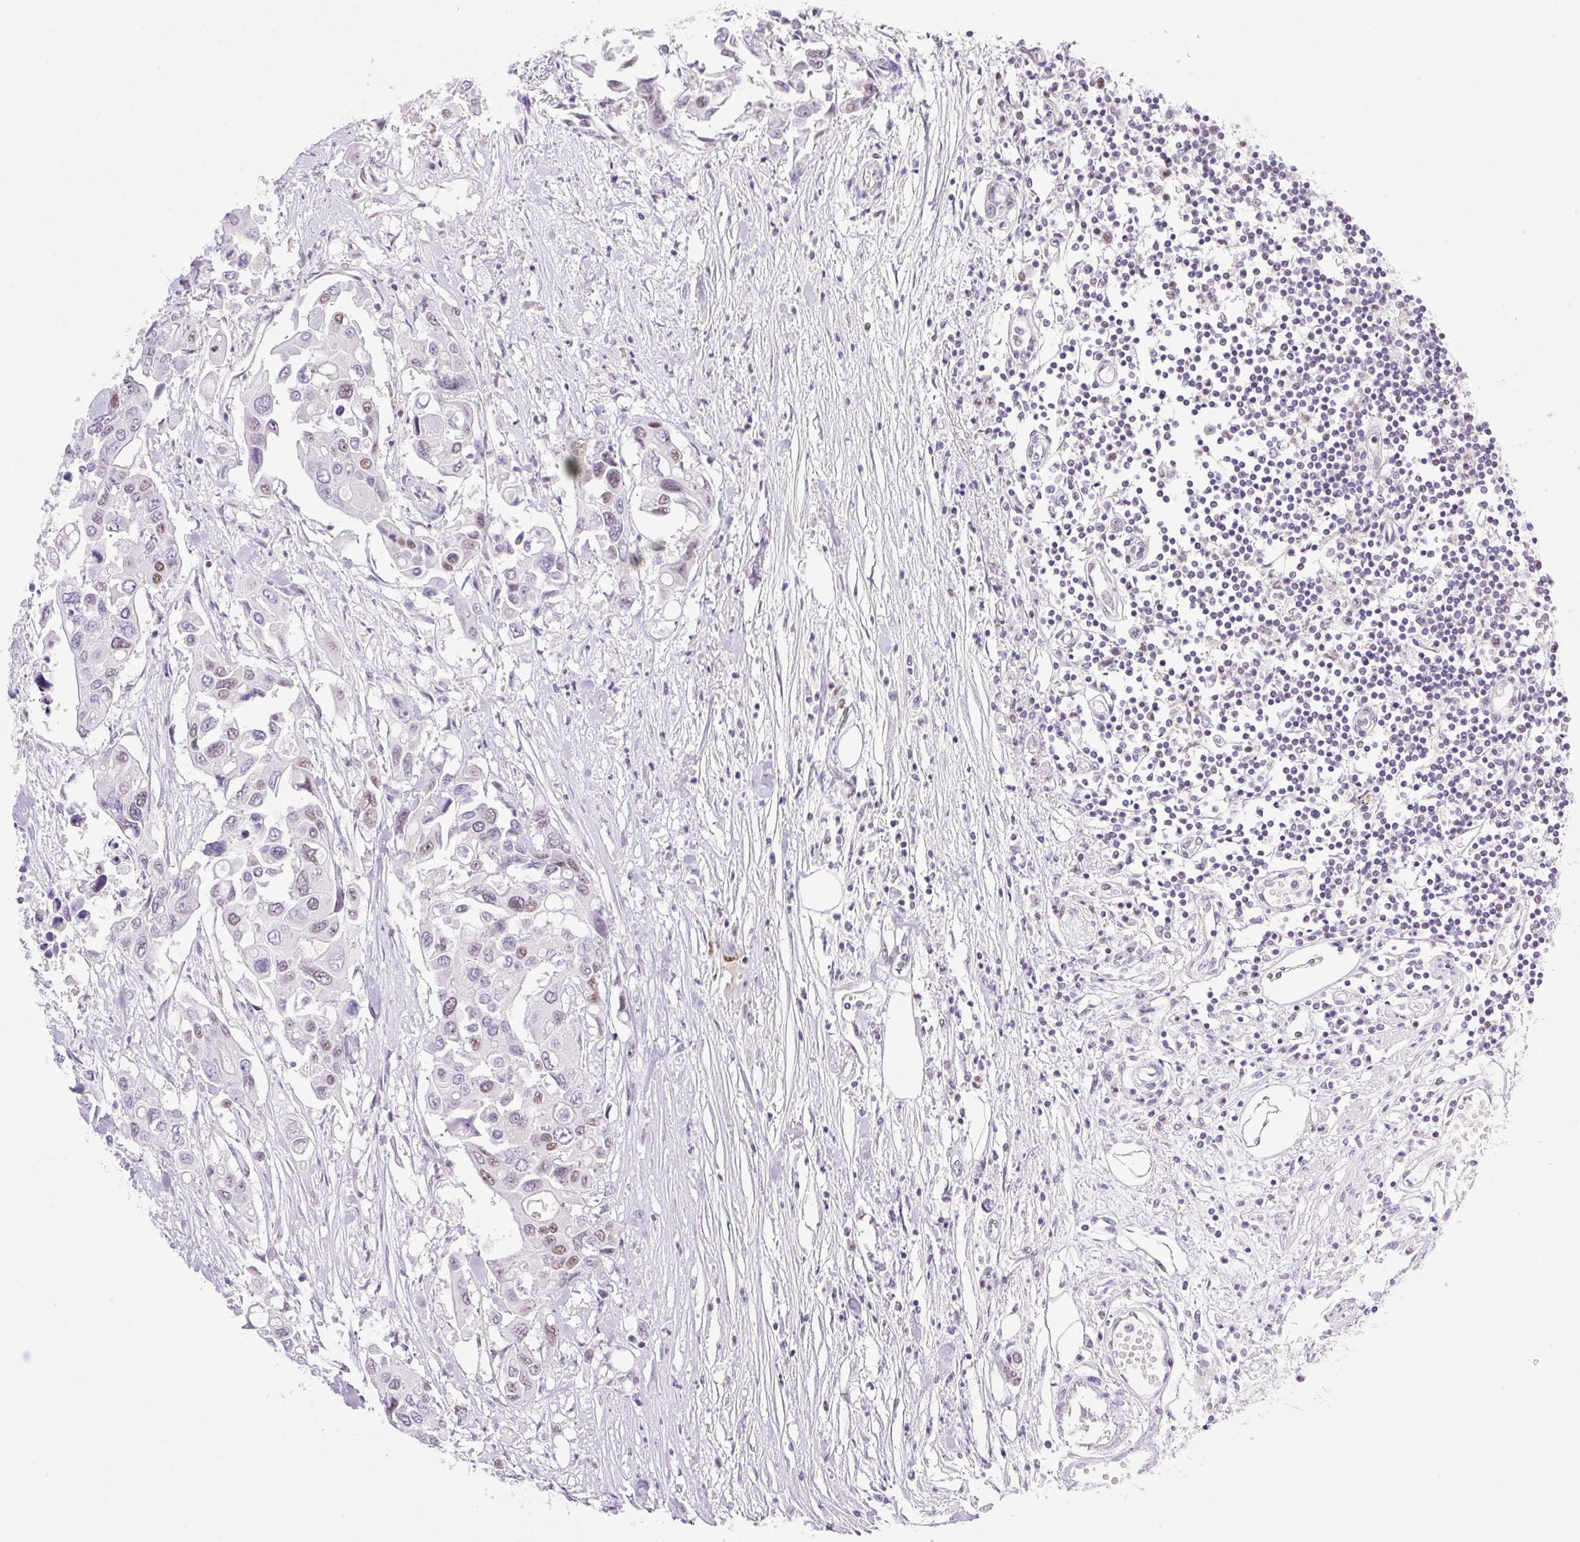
{"staining": {"intensity": "weak", "quantity": "<25%", "location": "nuclear"}, "tissue": "colorectal cancer", "cell_type": "Tumor cells", "image_type": "cancer", "snomed": [{"axis": "morphology", "description": "Adenocarcinoma, NOS"}, {"axis": "topography", "description": "Colon"}], "caption": "A high-resolution micrograph shows IHC staining of colorectal cancer (adenocarcinoma), which exhibits no significant staining in tumor cells.", "gene": "TLE3", "patient": {"sex": "male", "age": 77}}